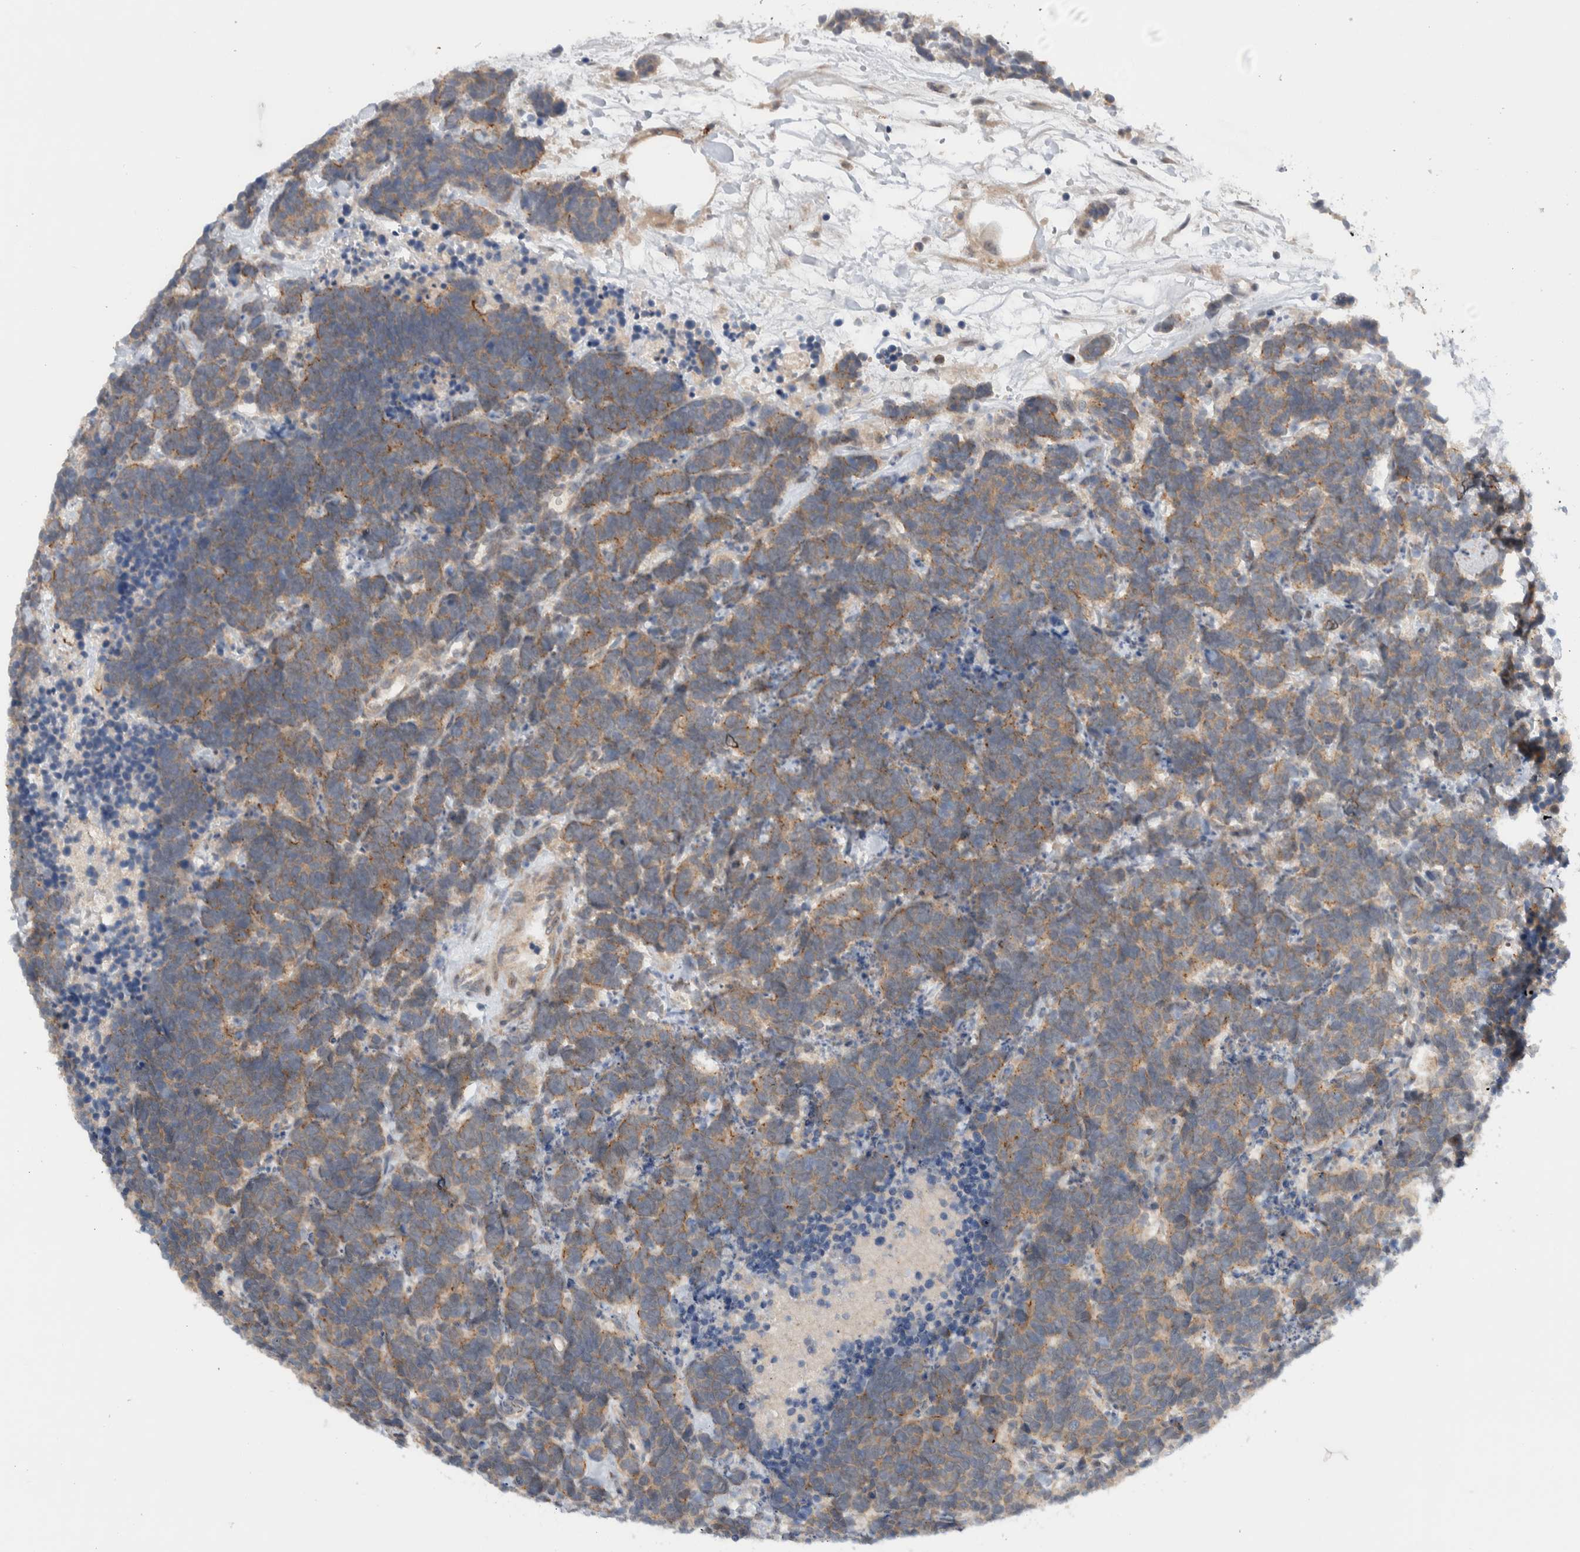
{"staining": {"intensity": "moderate", "quantity": ">75%", "location": "cytoplasmic/membranous"}, "tissue": "carcinoid", "cell_type": "Tumor cells", "image_type": "cancer", "snomed": [{"axis": "morphology", "description": "Carcinoma, NOS"}, {"axis": "morphology", "description": "Carcinoid, malignant, NOS"}, {"axis": "topography", "description": "Urinary bladder"}], "caption": "This histopathology image shows IHC staining of carcinoid, with medium moderate cytoplasmic/membranous positivity in about >75% of tumor cells.", "gene": "MPRIP", "patient": {"sex": "male", "age": 57}}